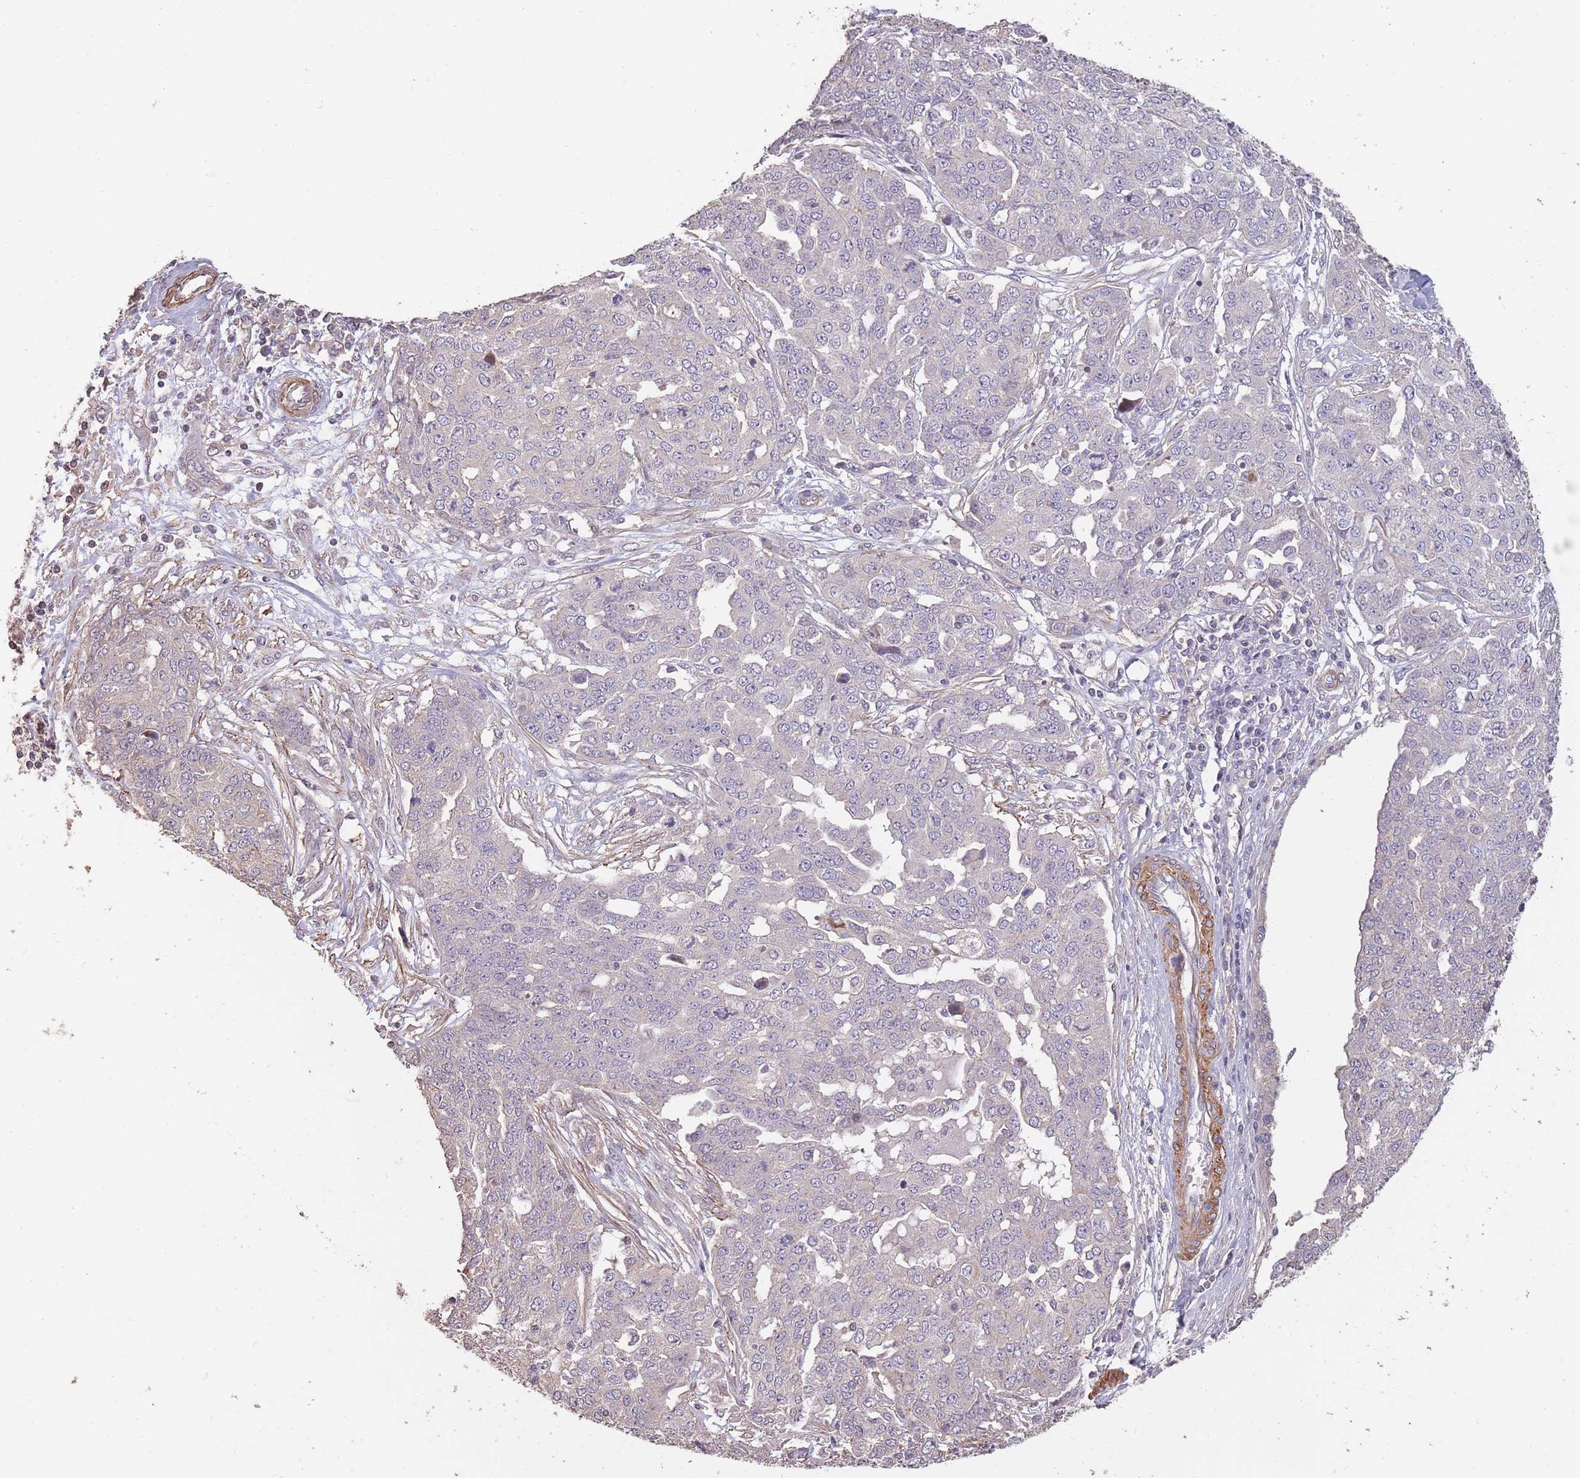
{"staining": {"intensity": "negative", "quantity": "none", "location": "none"}, "tissue": "ovarian cancer", "cell_type": "Tumor cells", "image_type": "cancer", "snomed": [{"axis": "morphology", "description": "Cystadenocarcinoma, serous, NOS"}, {"axis": "topography", "description": "Soft tissue"}, {"axis": "topography", "description": "Ovary"}], "caption": "A histopathology image of ovarian cancer (serous cystadenocarcinoma) stained for a protein displays no brown staining in tumor cells.", "gene": "NLRC4", "patient": {"sex": "female", "age": 57}}